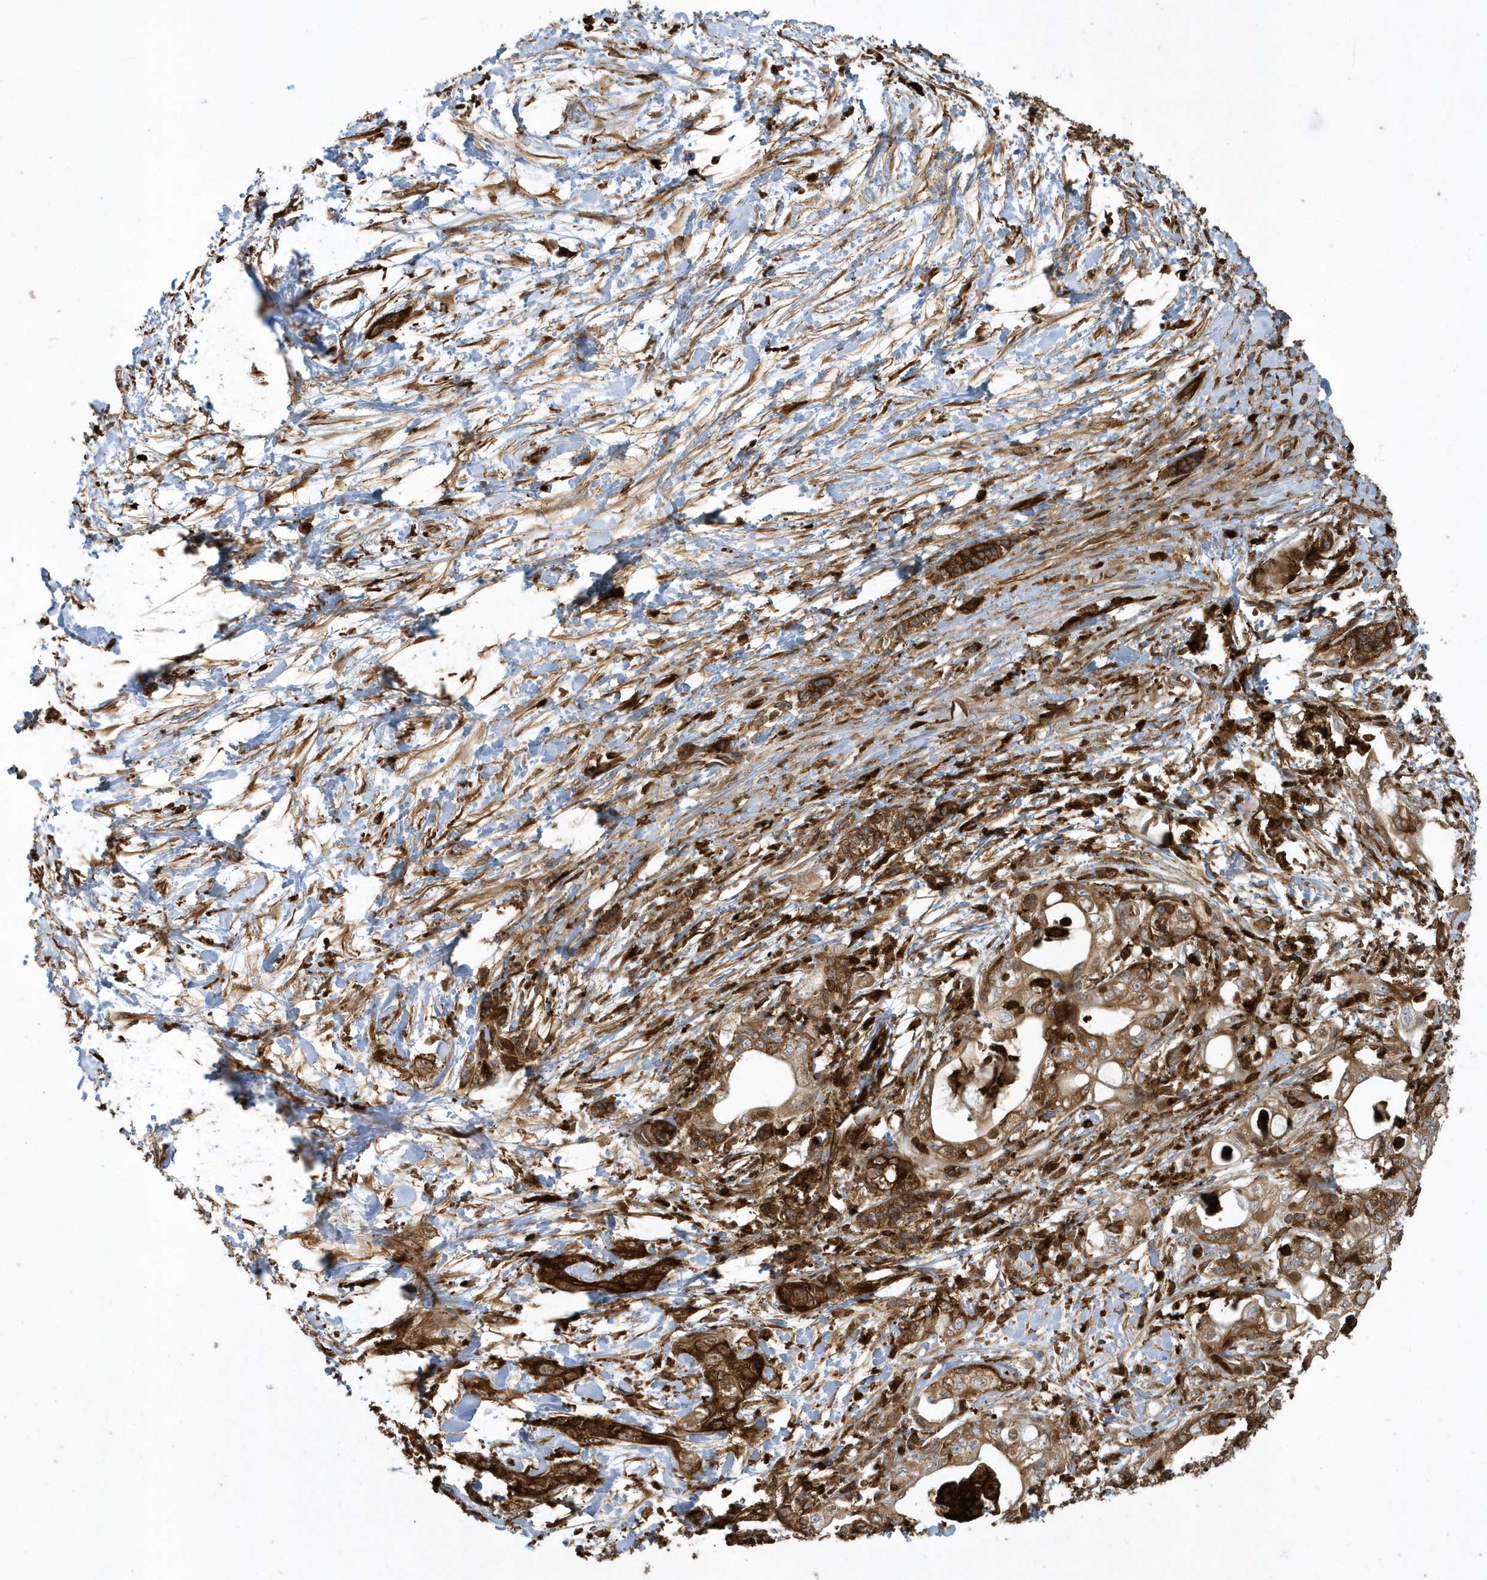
{"staining": {"intensity": "strong", "quantity": ">75%", "location": "cytoplasmic/membranous"}, "tissue": "pancreatic cancer", "cell_type": "Tumor cells", "image_type": "cancer", "snomed": [{"axis": "morphology", "description": "Adenocarcinoma, NOS"}, {"axis": "topography", "description": "Pancreas"}], "caption": "The immunohistochemical stain highlights strong cytoplasmic/membranous expression in tumor cells of adenocarcinoma (pancreatic) tissue.", "gene": "CLCN6", "patient": {"sex": "male", "age": 70}}